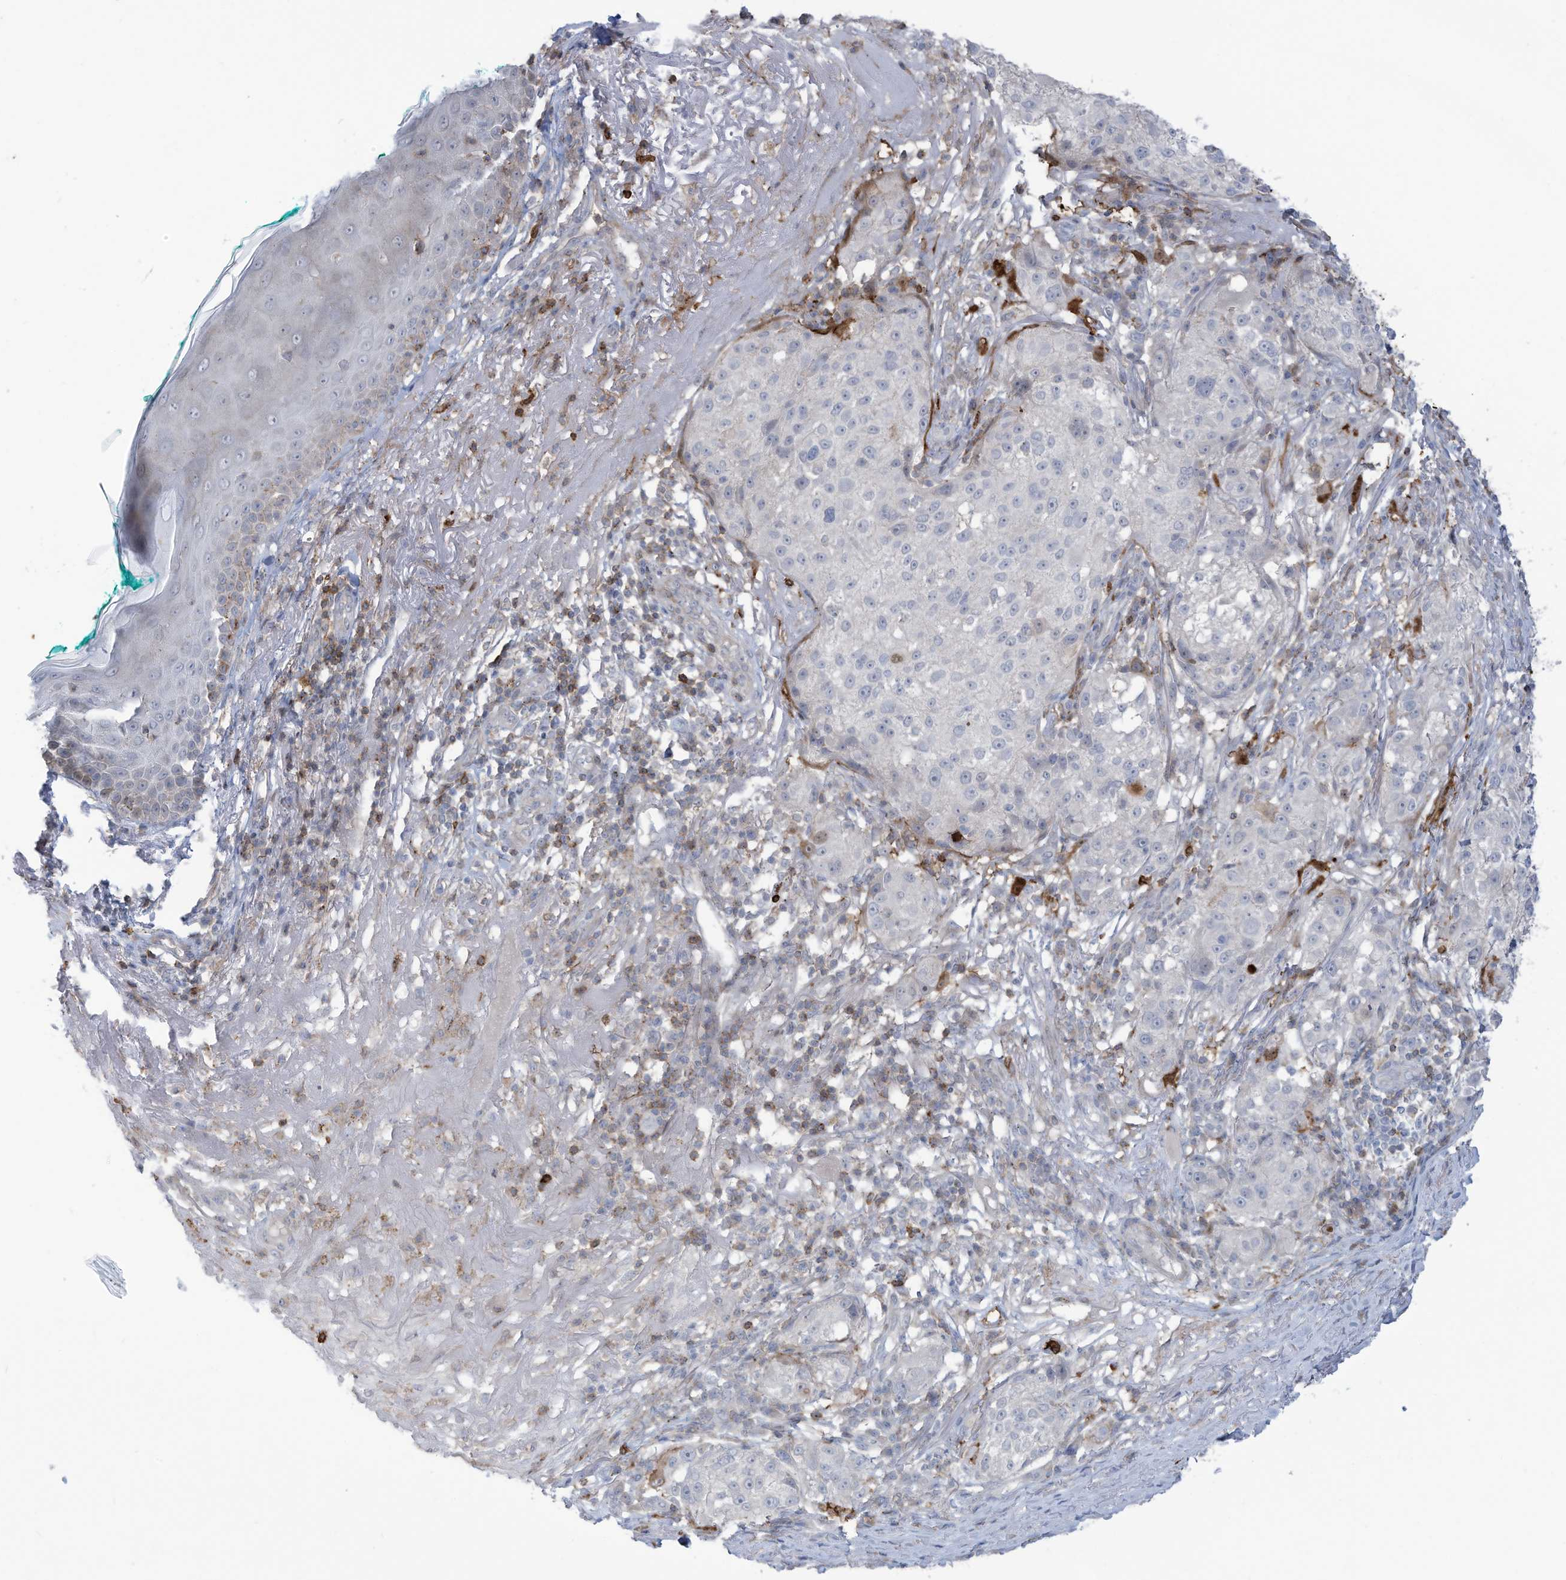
{"staining": {"intensity": "negative", "quantity": "none", "location": "none"}, "tissue": "melanoma", "cell_type": "Tumor cells", "image_type": "cancer", "snomed": [{"axis": "morphology", "description": "Necrosis, NOS"}, {"axis": "morphology", "description": "Malignant melanoma, NOS"}, {"axis": "topography", "description": "Skin"}], "caption": "This image is of malignant melanoma stained with immunohistochemistry to label a protein in brown with the nuclei are counter-stained blue. There is no staining in tumor cells.", "gene": "NOTO", "patient": {"sex": "female", "age": 87}}